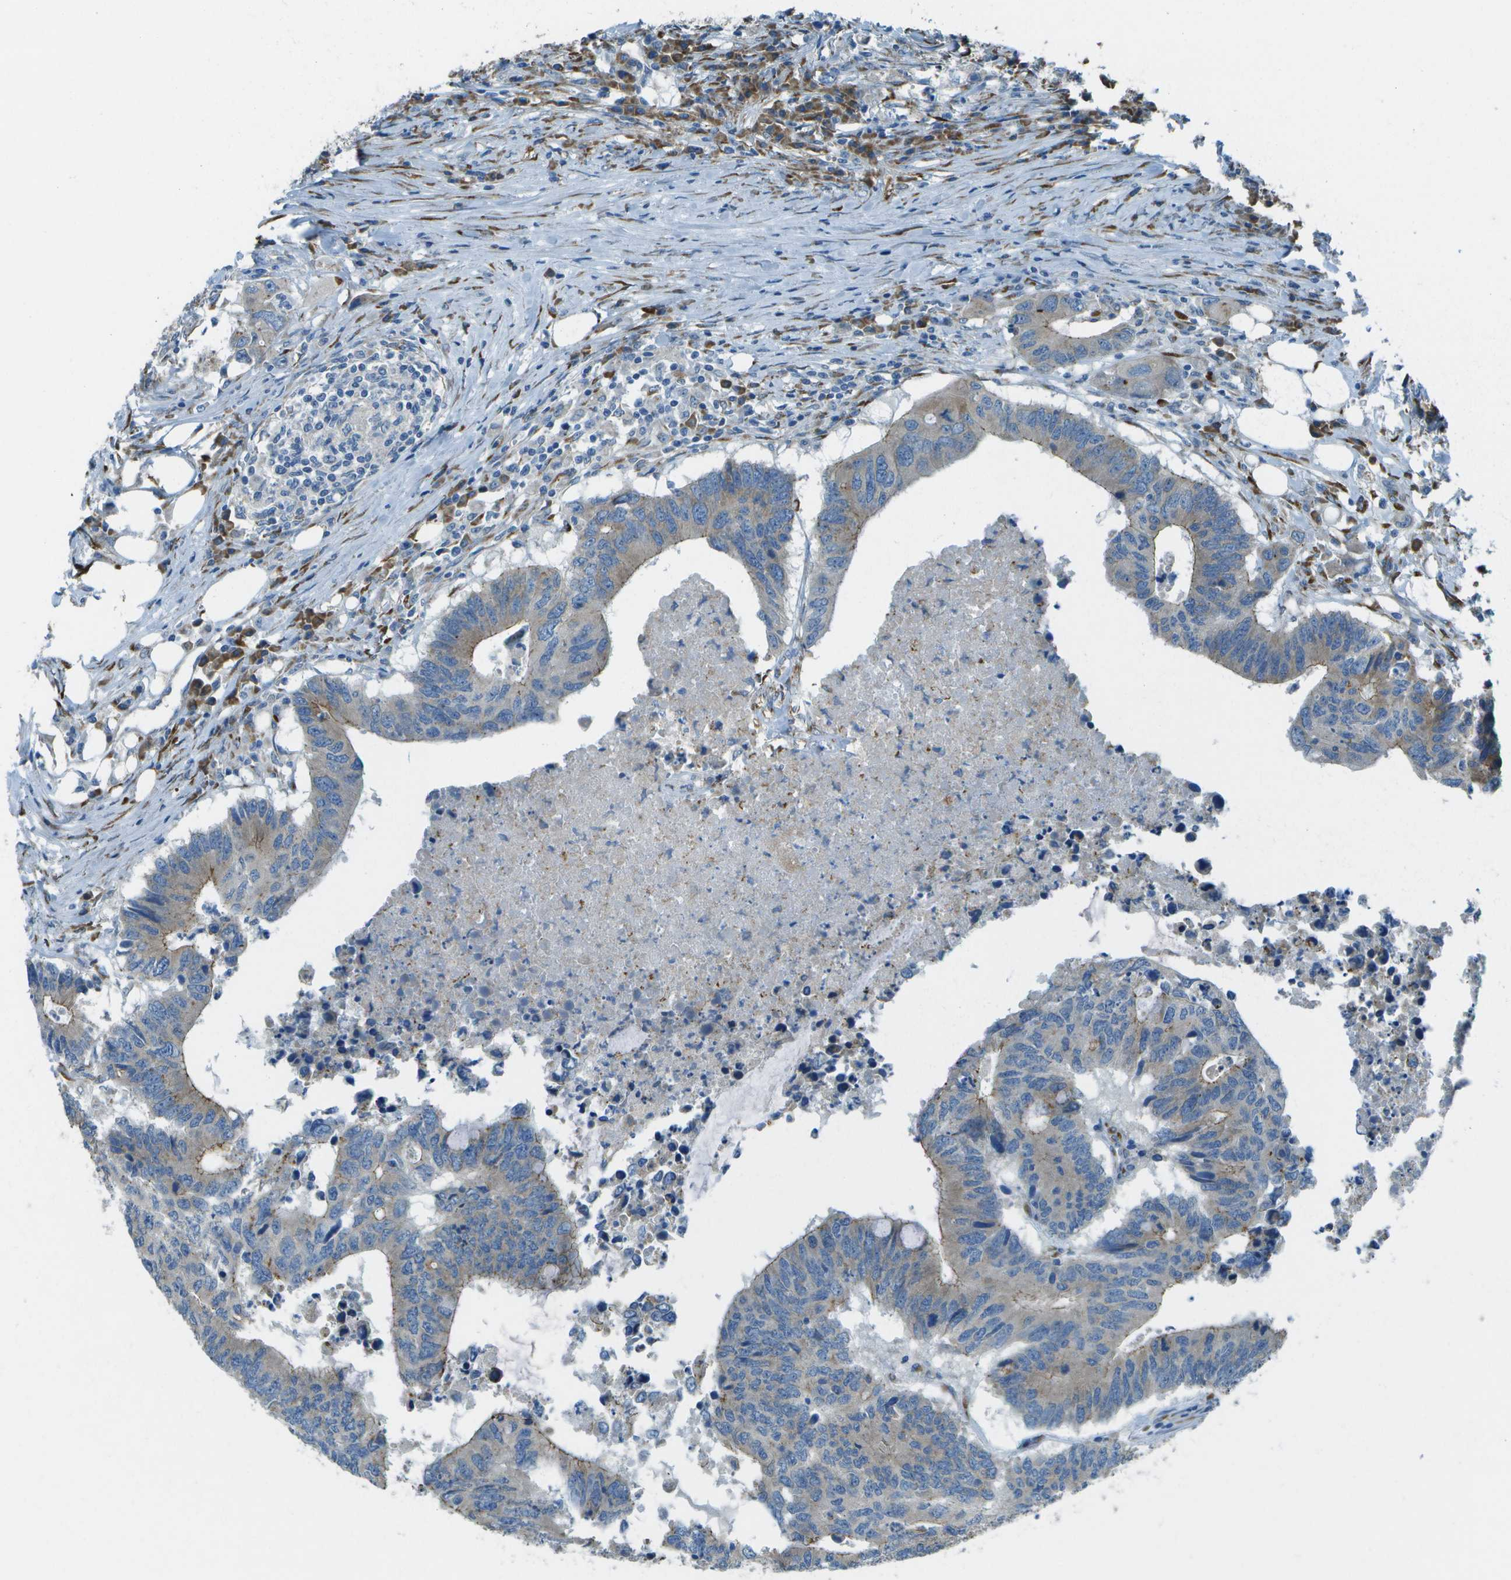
{"staining": {"intensity": "weak", "quantity": "25%-75%", "location": "cytoplasmic/membranous"}, "tissue": "colorectal cancer", "cell_type": "Tumor cells", "image_type": "cancer", "snomed": [{"axis": "morphology", "description": "Adenocarcinoma, NOS"}, {"axis": "topography", "description": "Colon"}], "caption": "Colorectal cancer (adenocarcinoma) stained with a brown dye shows weak cytoplasmic/membranous positive positivity in approximately 25%-75% of tumor cells.", "gene": "KCTD3", "patient": {"sex": "male", "age": 71}}